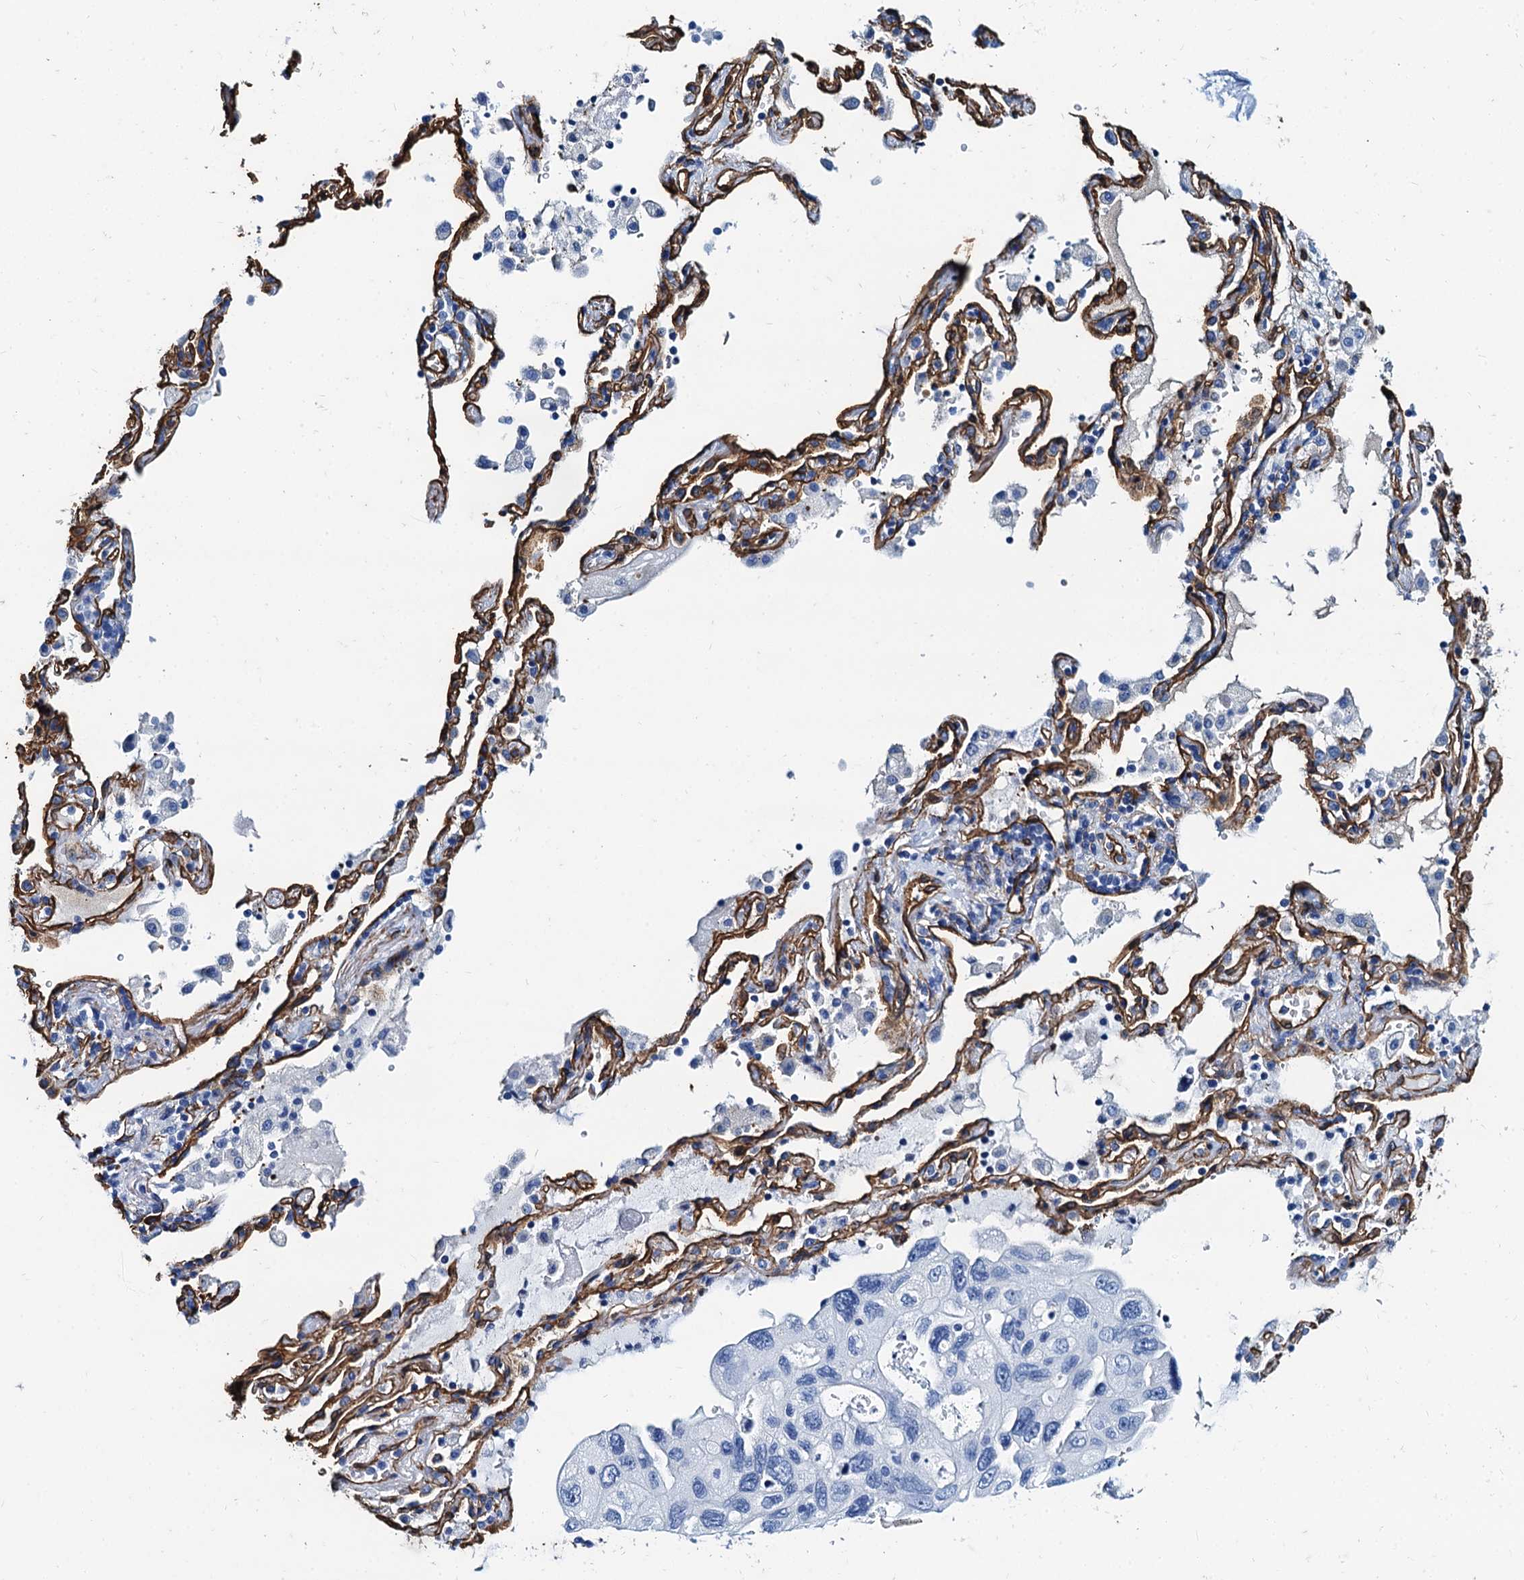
{"staining": {"intensity": "negative", "quantity": "none", "location": "none"}, "tissue": "lung cancer", "cell_type": "Tumor cells", "image_type": "cancer", "snomed": [{"axis": "morphology", "description": "Squamous cell carcinoma, NOS"}, {"axis": "topography", "description": "Lung"}], "caption": "An IHC micrograph of lung squamous cell carcinoma is shown. There is no staining in tumor cells of lung squamous cell carcinoma.", "gene": "CAVIN2", "patient": {"sex": "female", "age": 73}}